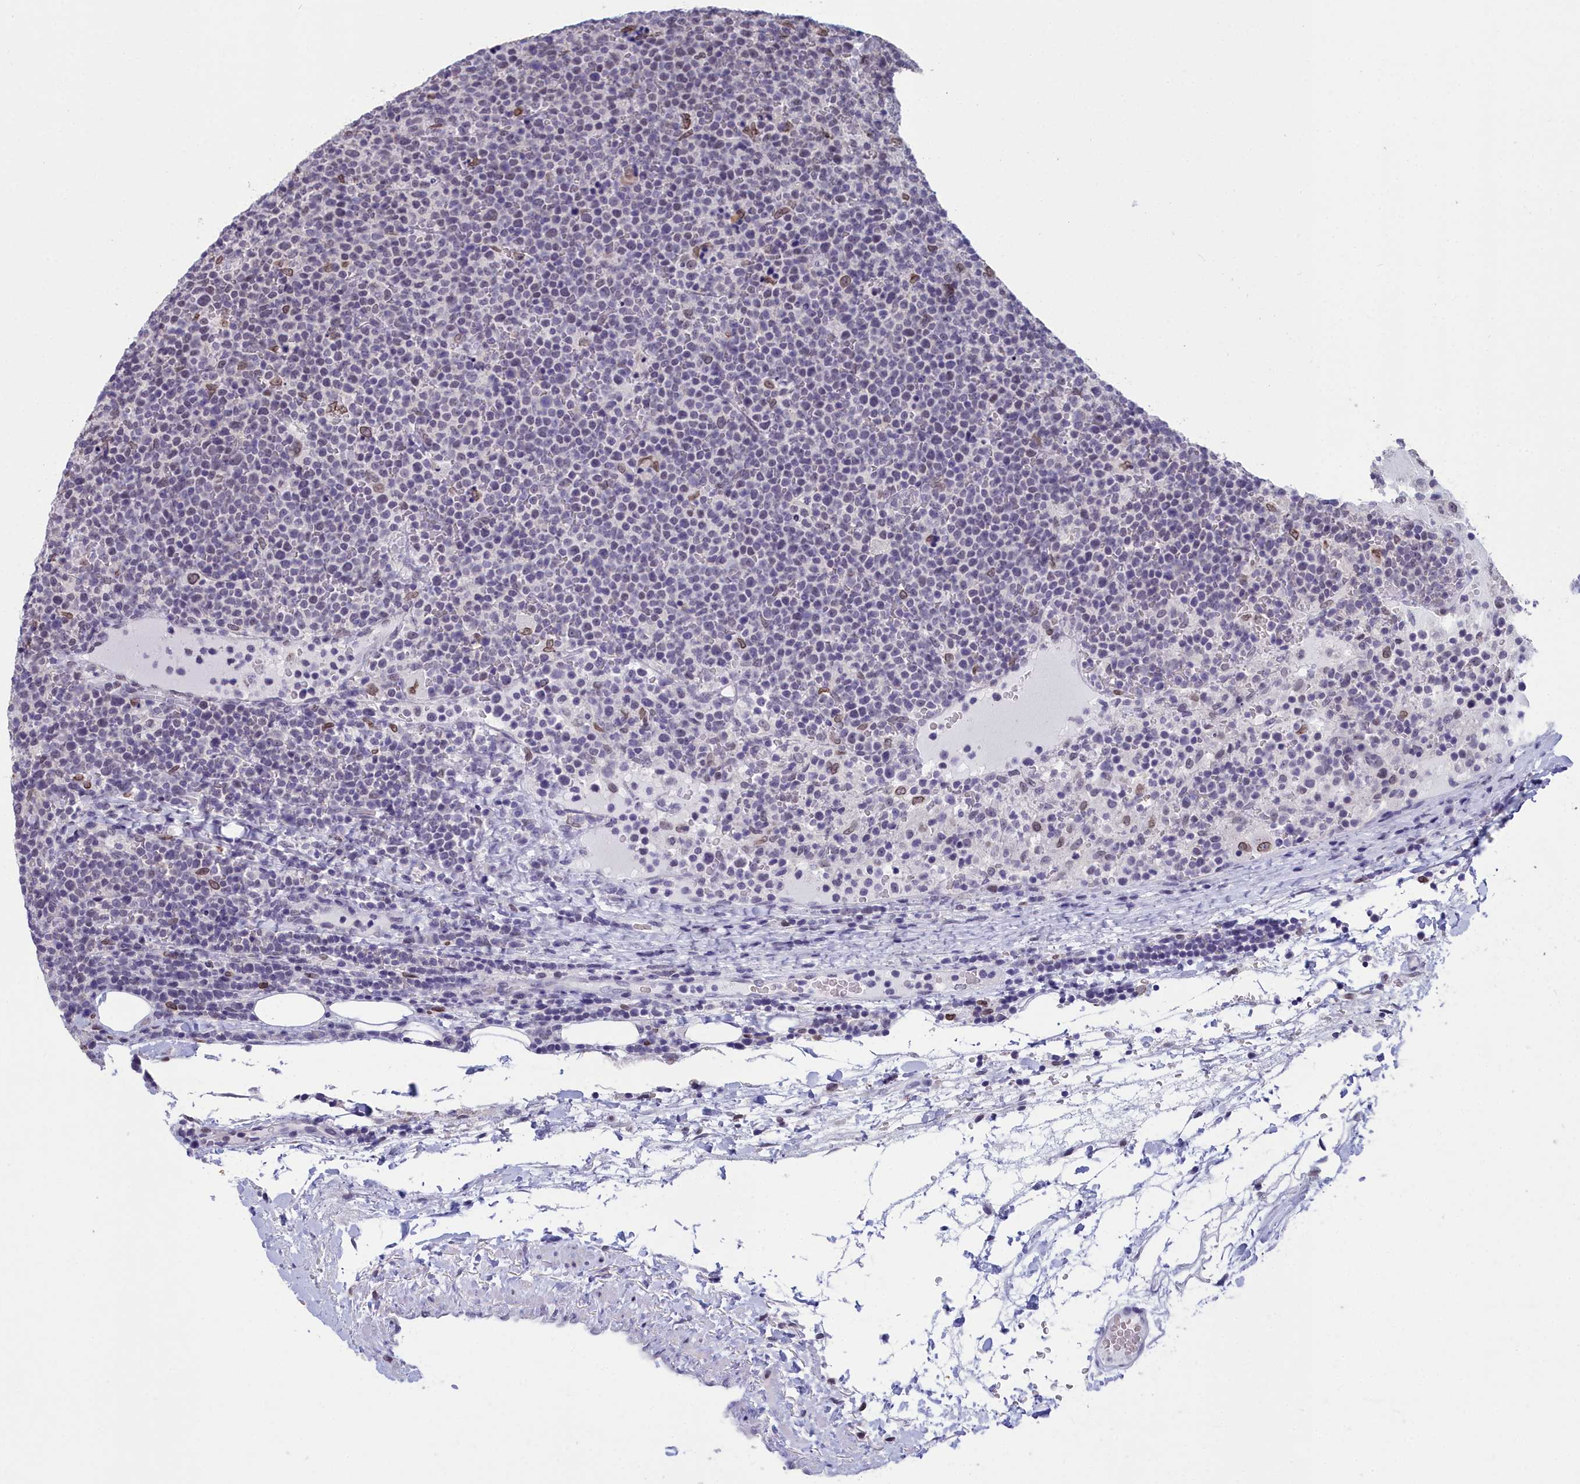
{"staining": {"intensity": "negative", "quantity": "none", "location": "none"}, "tissue": "lymphoma", "cell_type": "Tumor cells", "image_type": "cancer", "snomed": [{"axis": "morphology", "description": "Malignant lymphoma, non-Hodgkin's type, High grade"}, {"axis": "topography", "description": "Lymph node"}], "caption": "An image of high-grade malignant lymphoma, non-Hodgkin's type stained for a protein reveals no brown staining in tumor cells.", "gene": "CCDC97", "patient": {"sex": "male", "age": 61}}